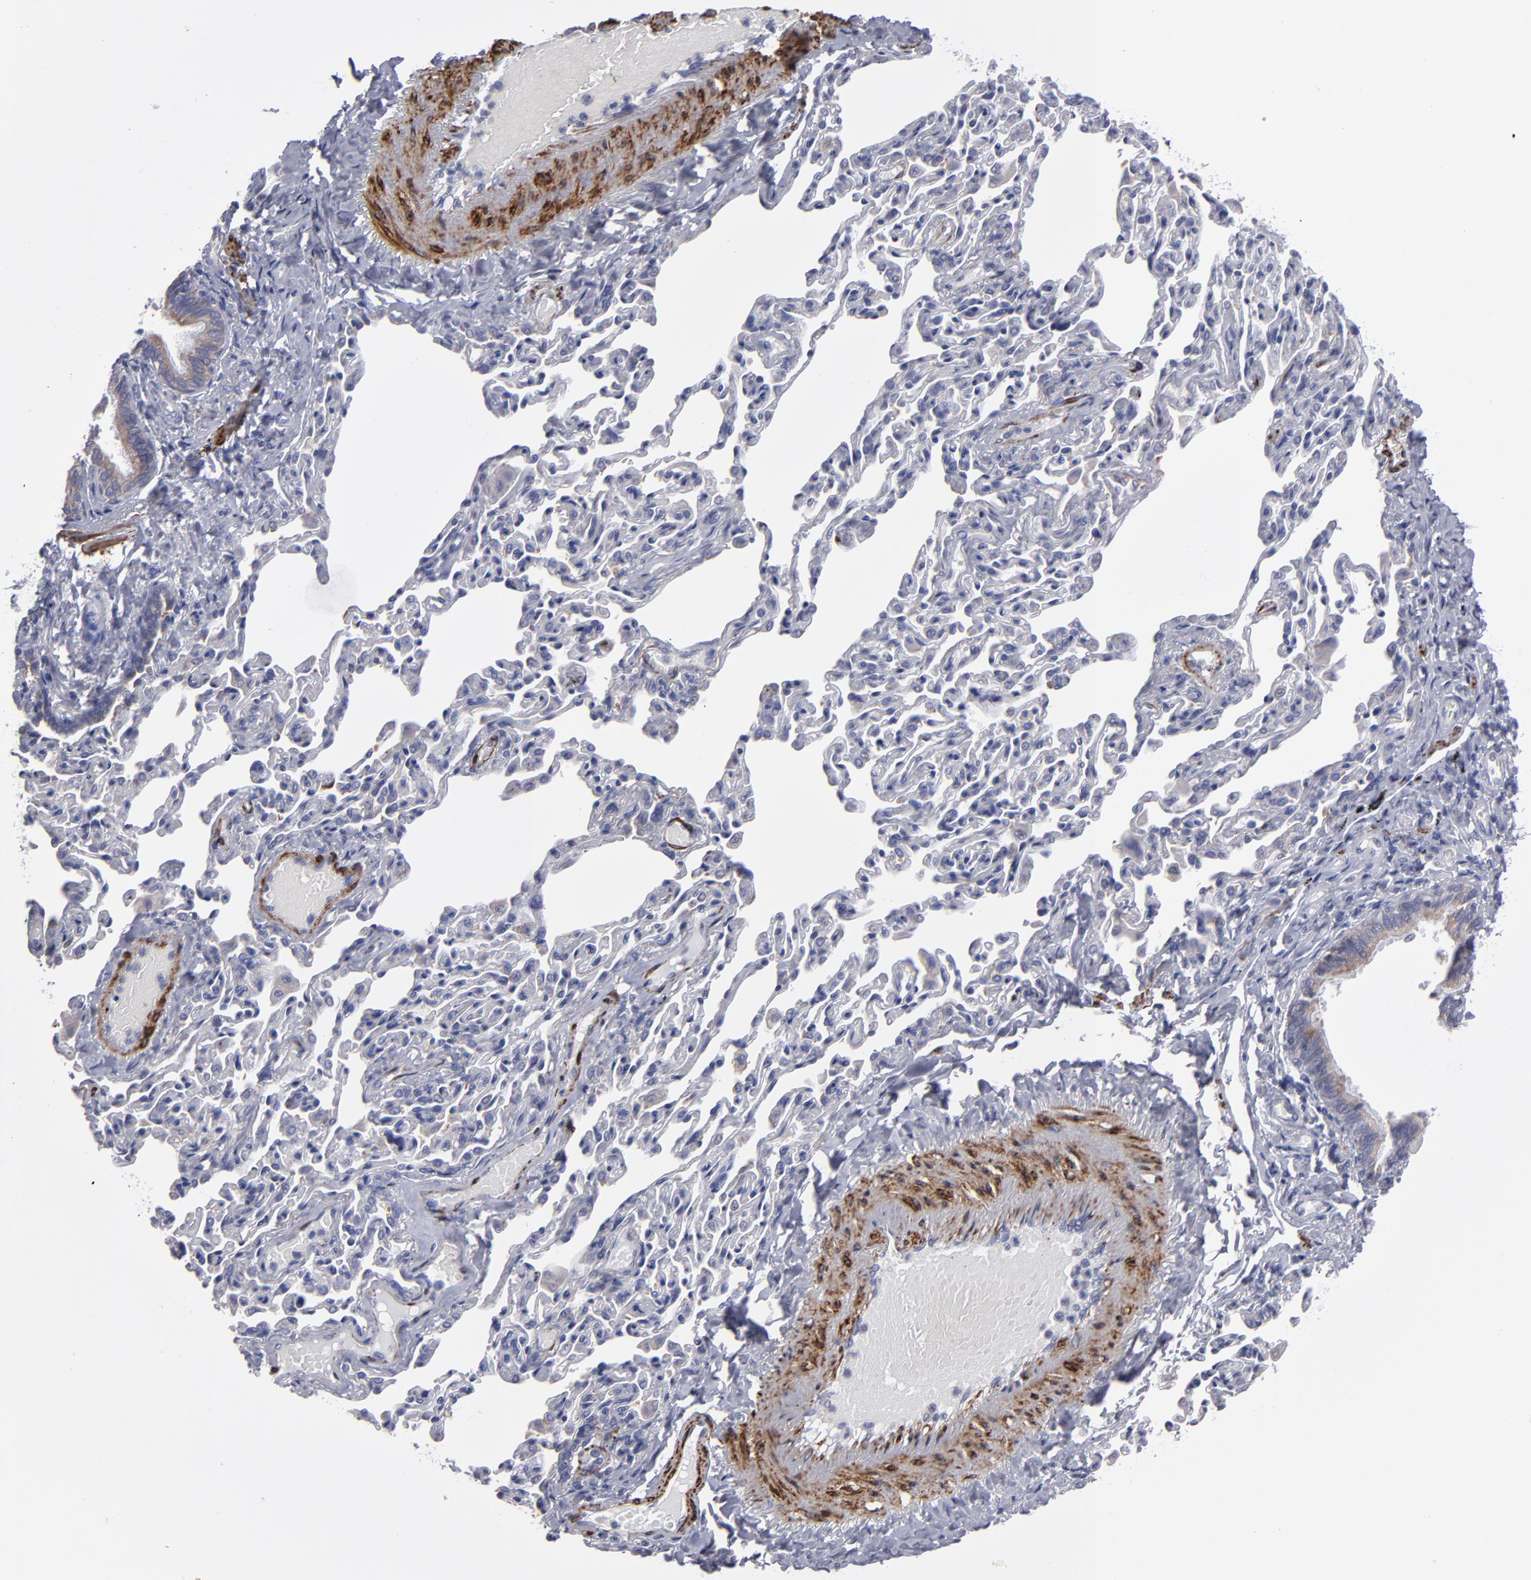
{"staining": {"intensity": "moderate", "quantity": ">75%", "location": "cytoplasmic/membranous"}, "tissue": "bronchus", "cell_type": "Respiratory epithelial cells", "image_type": "normal", "snomed": [{"axis": "morphology", "description": "Normal tissue, NOS"}, {"axis": "topography", "description": "Lung"}], "caption": "An immunohistochemistry (IHC) image of benign tissue is shown. Protein staining in brown labels moderate cytoplasmic/membranous positivity in bronchus within respiratory epithelial cells.", "gene": "SLMAP", "patient": {"sex": "male", "age": 64}}